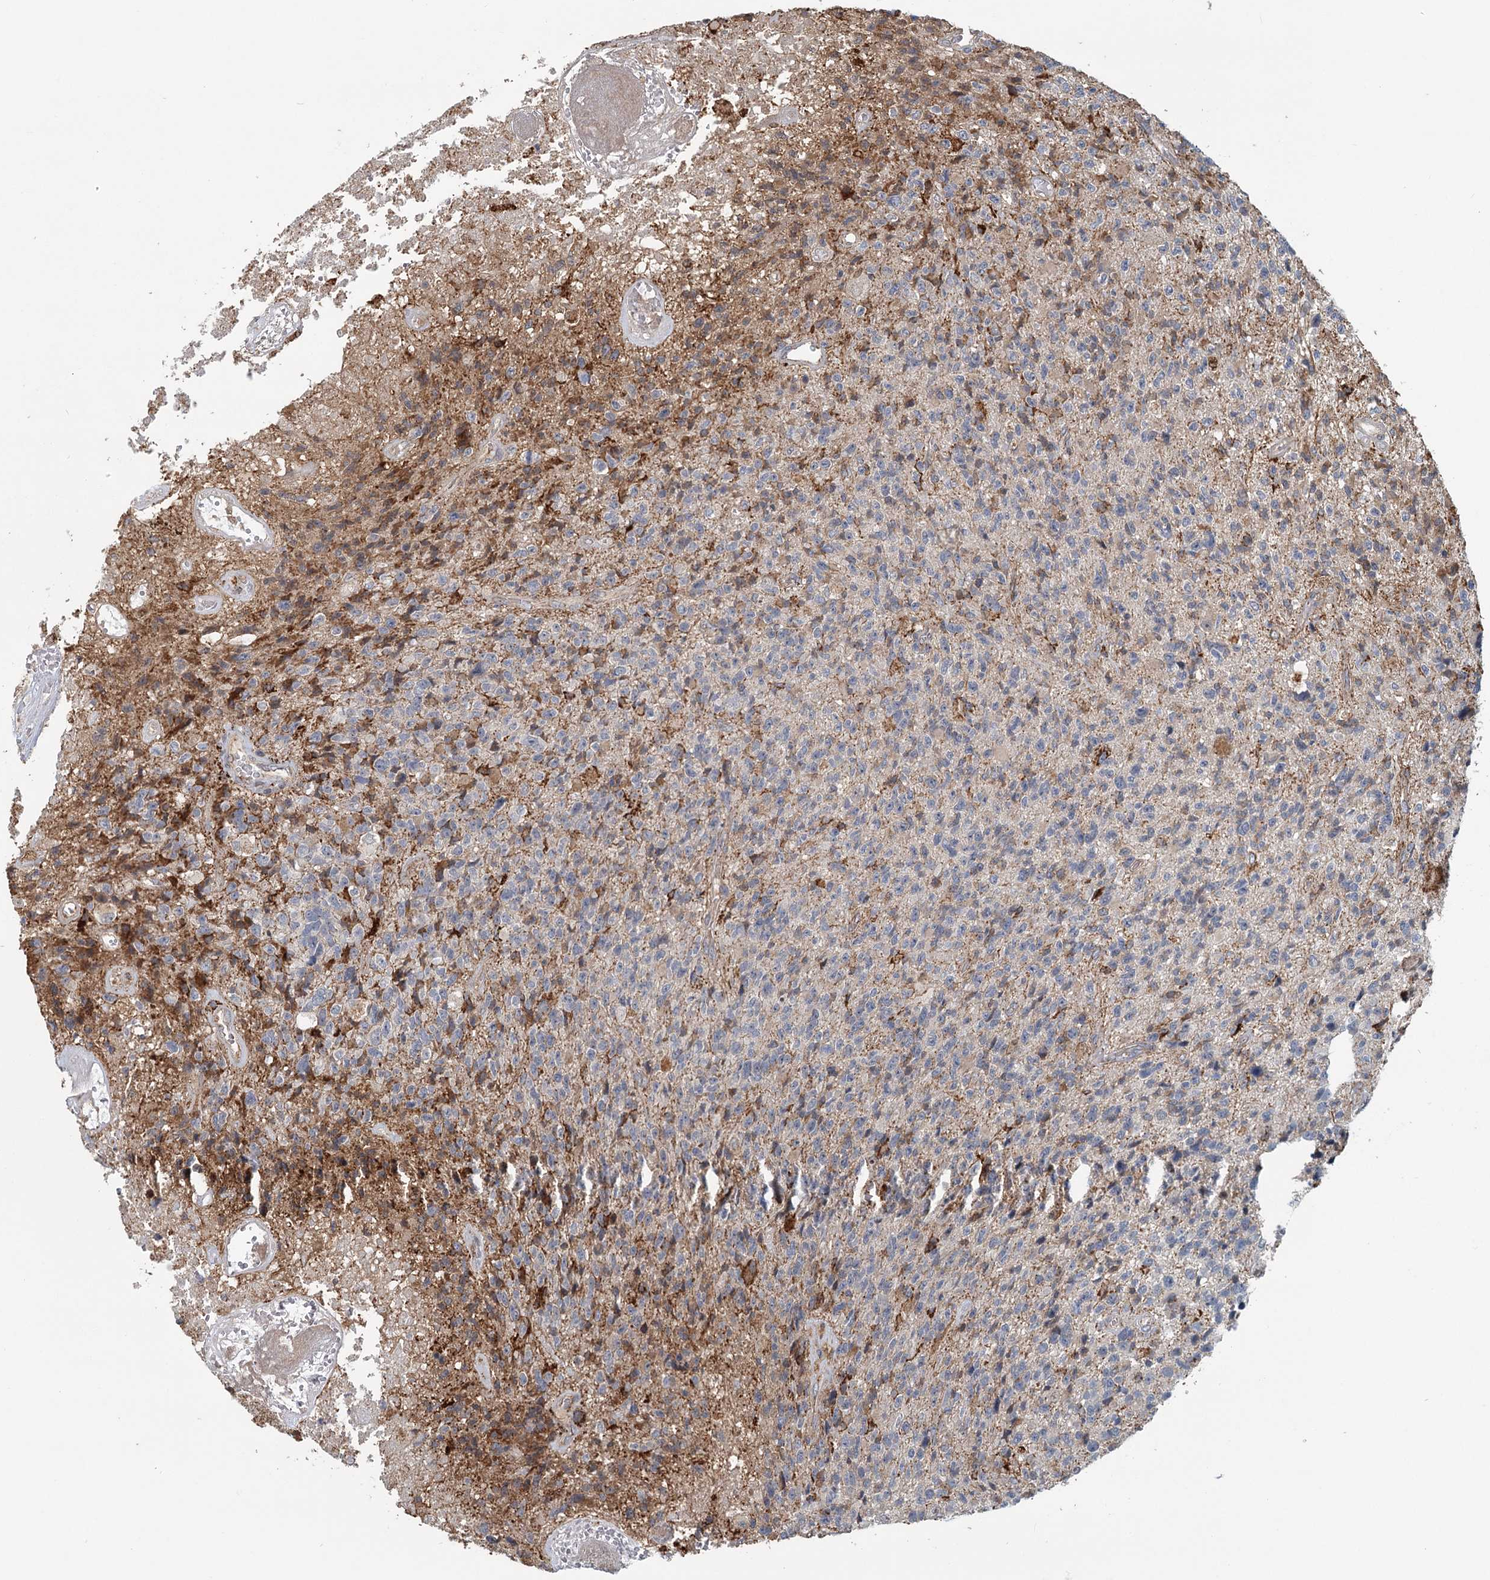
{"staining": {"intensity": "negative", "quantity": "none", "location": "none"}, "tissue": "glioma", "cell_type": "Tumor cells", "image_type": "cancer", "snomed": [{"axis": "morphology", "description": "Glioma, malignant, High grade"}, {"axis": "topography", "description": "Brain"}], "caption": "Immunohistochemistry (IHC) histopathology image of neoplastic tissue: human glioma stained with DAB demonstrates no significant protein expression in tumor cells.", "gene": "RNF111", "patient": {"sex": "male", "age": 76}}